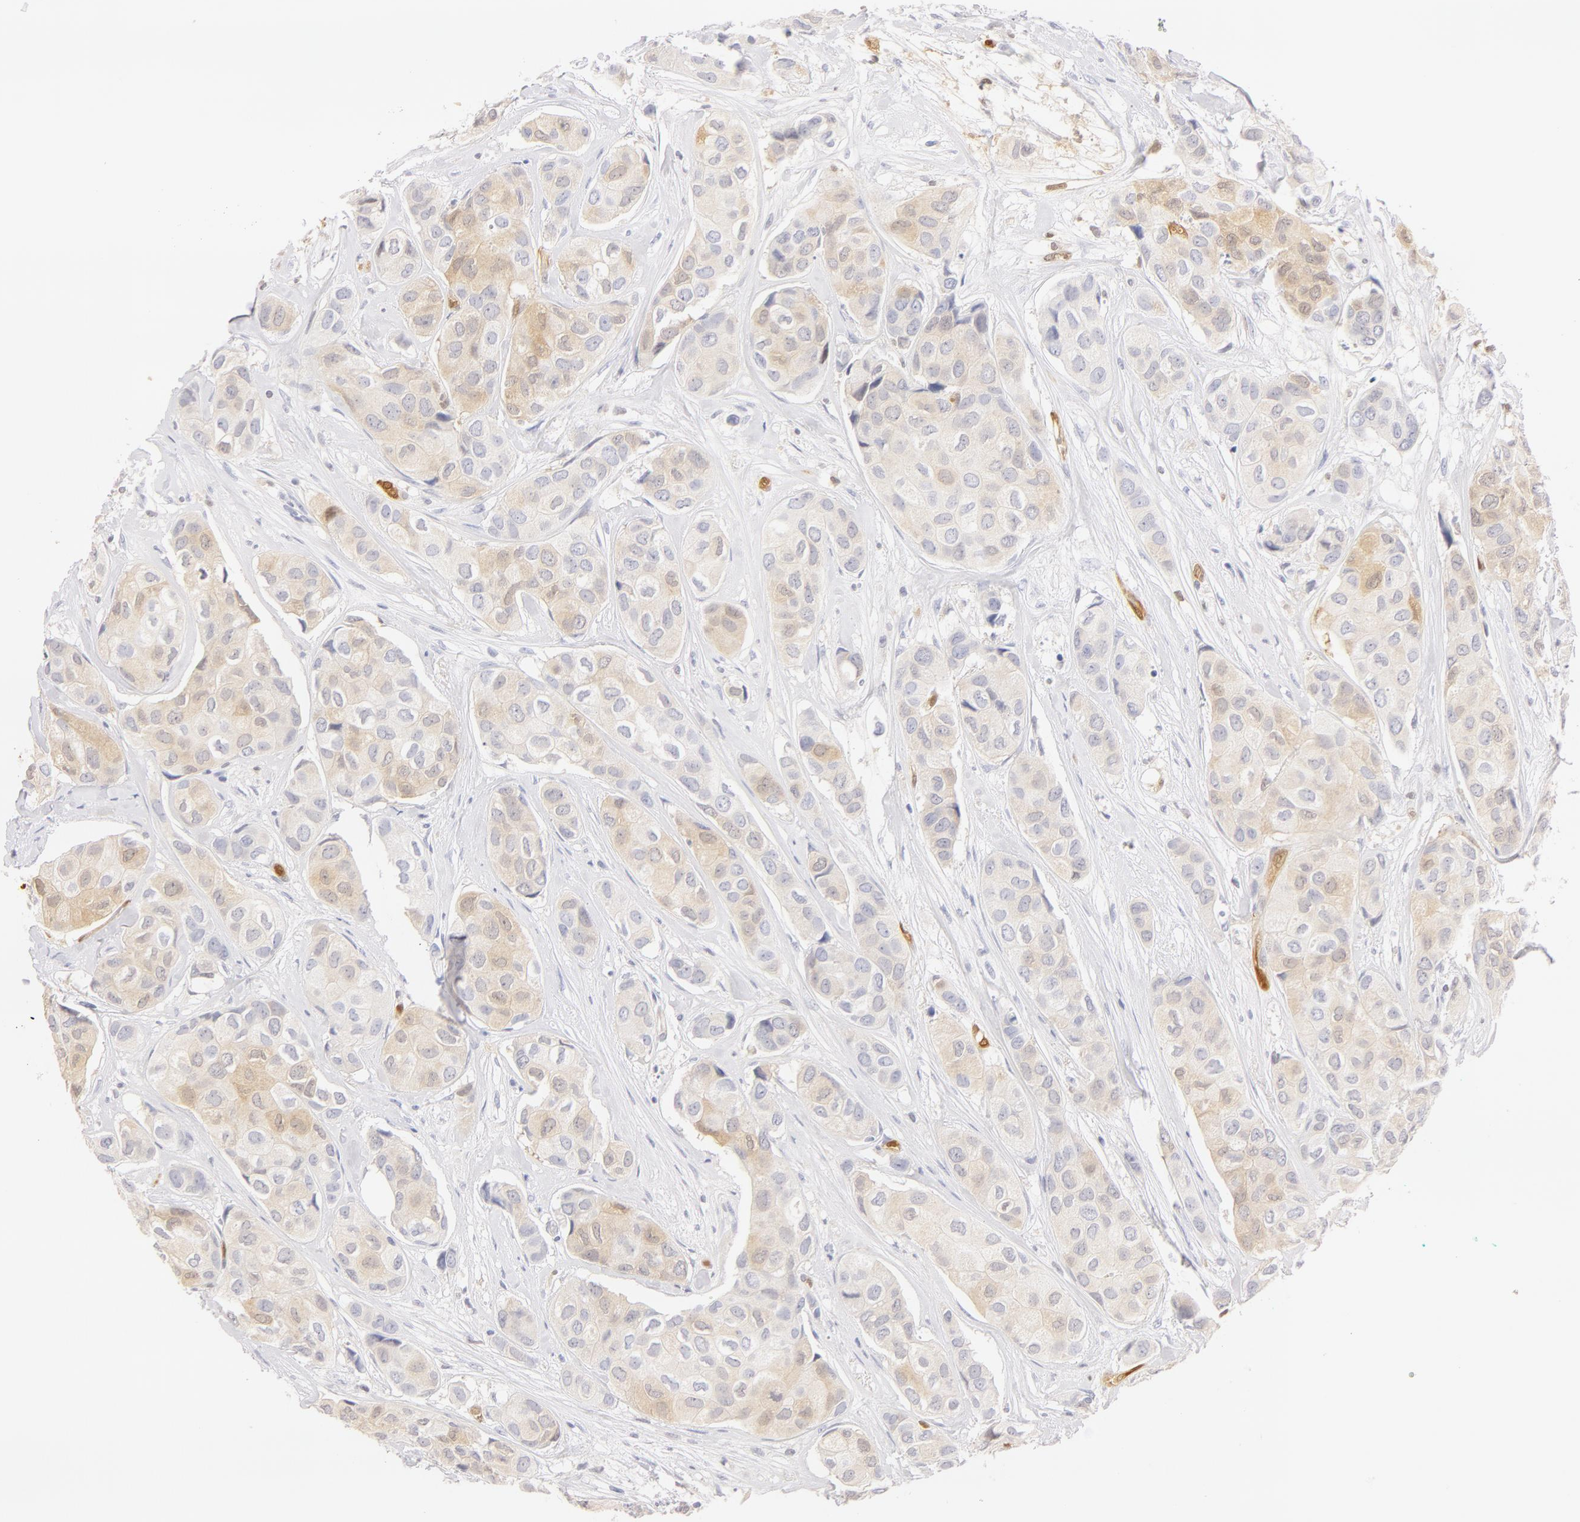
{"staining": {"intensity": "weak", "quantity": "<25%", "location": "nuclear"}, "tissue": "breast cancer", "cell_type": "Tumor cells", "image_type": "cancer", "snomed": [{"axis": "morphology", "description": "Duct carcinoma"}, {"axis": "topography", "description": "Breast"}], "caption": "Immunohistochemistry (IHC) photomicrograph of breast cancer (invasive ductal carcinoma) stained for a protein (brown), which displays no expression in tumor cells. Nuclei are stained in blue.", "gene": "CA2", "patient": {"sex": "female", "age": 68}}